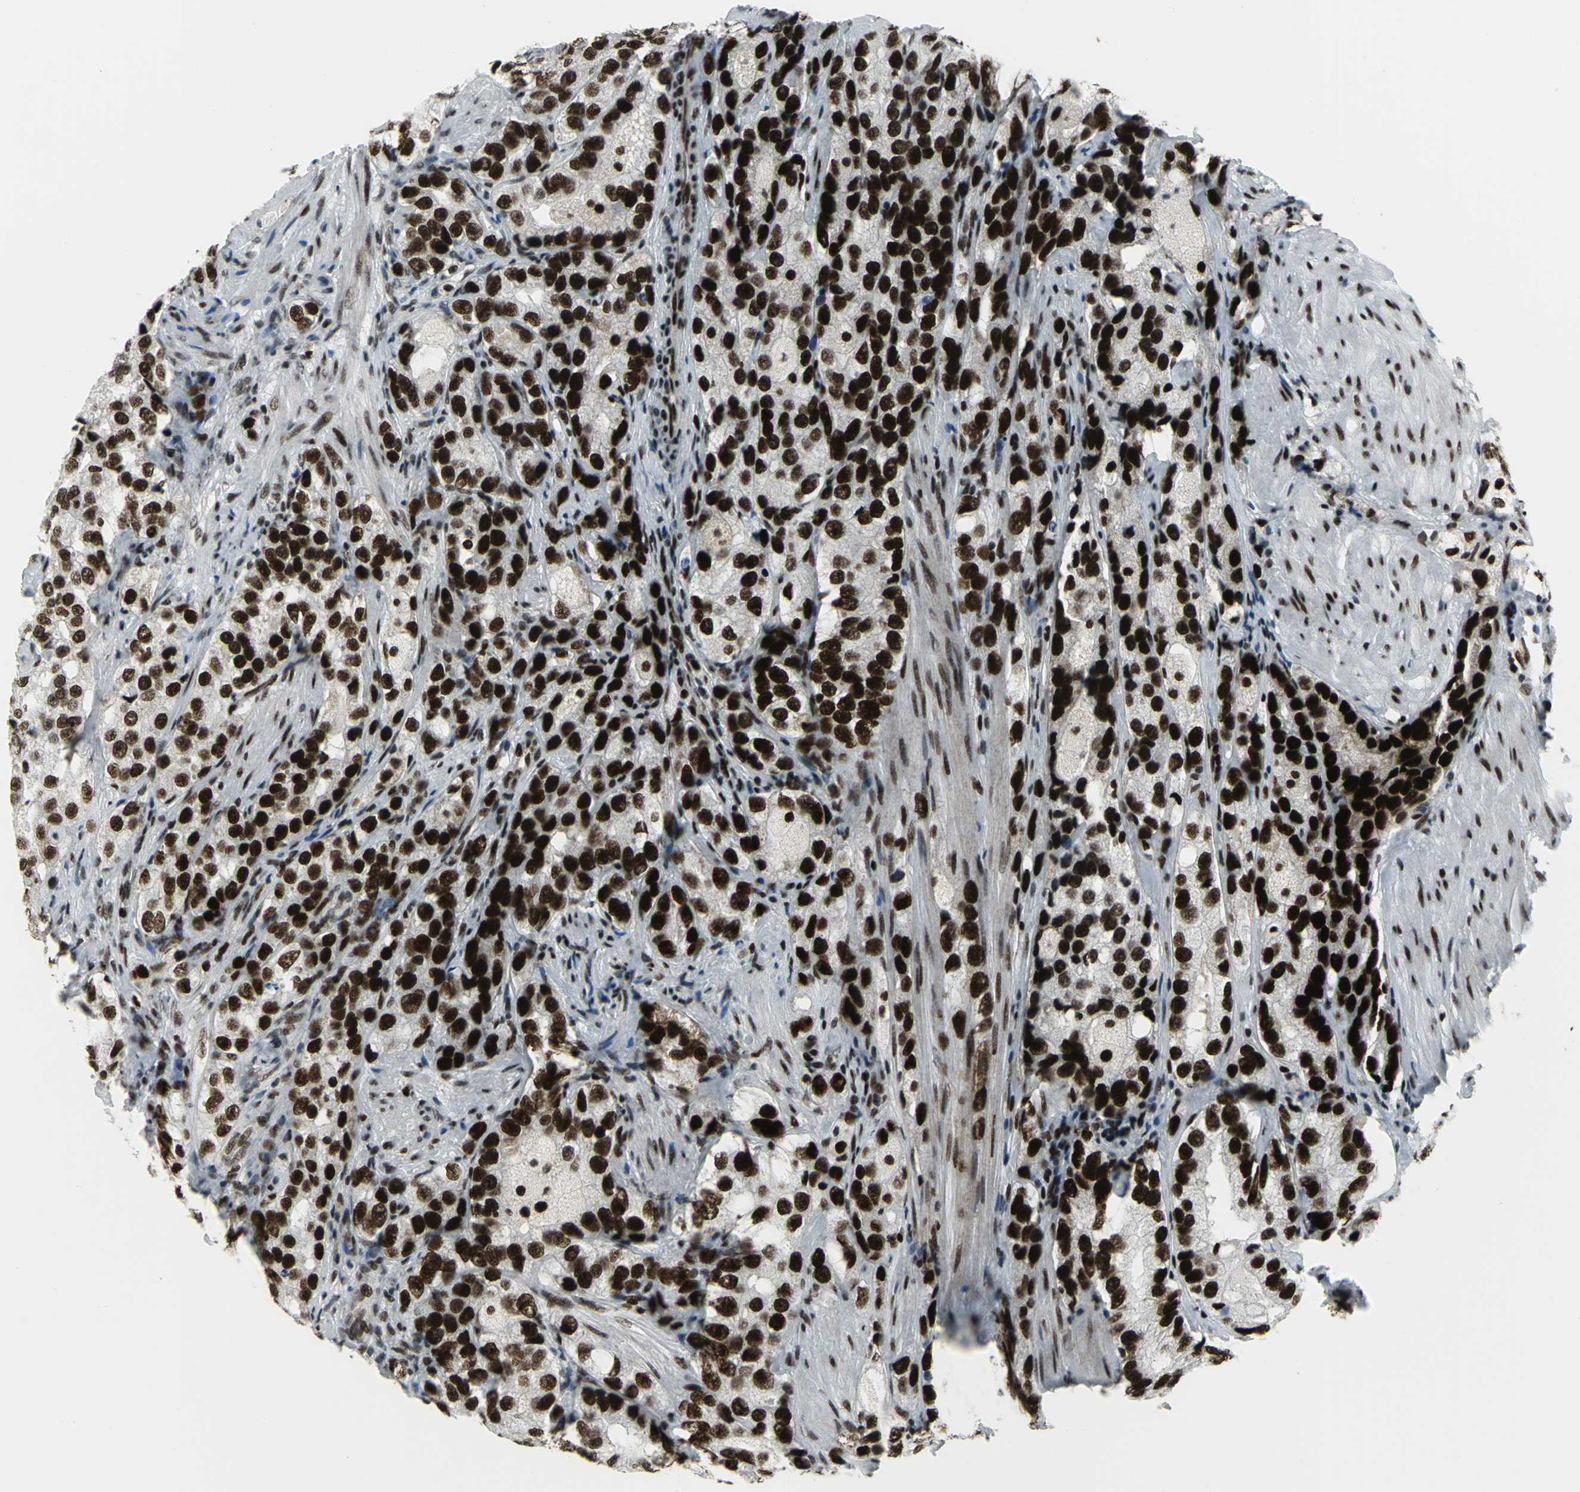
{"staining": {"intensity": "strong", "quantity": ">75%", "location": "cytoplasmic/membranous"}, "tissue": "prostate cancer", "cell_type": "Tumor cells", "image_type": "cancer", "snomed": [{"axis": "morphology", "description": "Adenocarcinoma, High grade"}, {"axis": "topography", "description": "Prostate"}], "caption": "Strong cytoplasmic/membranous protein expression is identified in approximately >75% of tumor cells in prostate cancer. Nuclei are stained in blue.", "gene": "SMARCA4", "patient": {"sex": "male", "age": 63}}